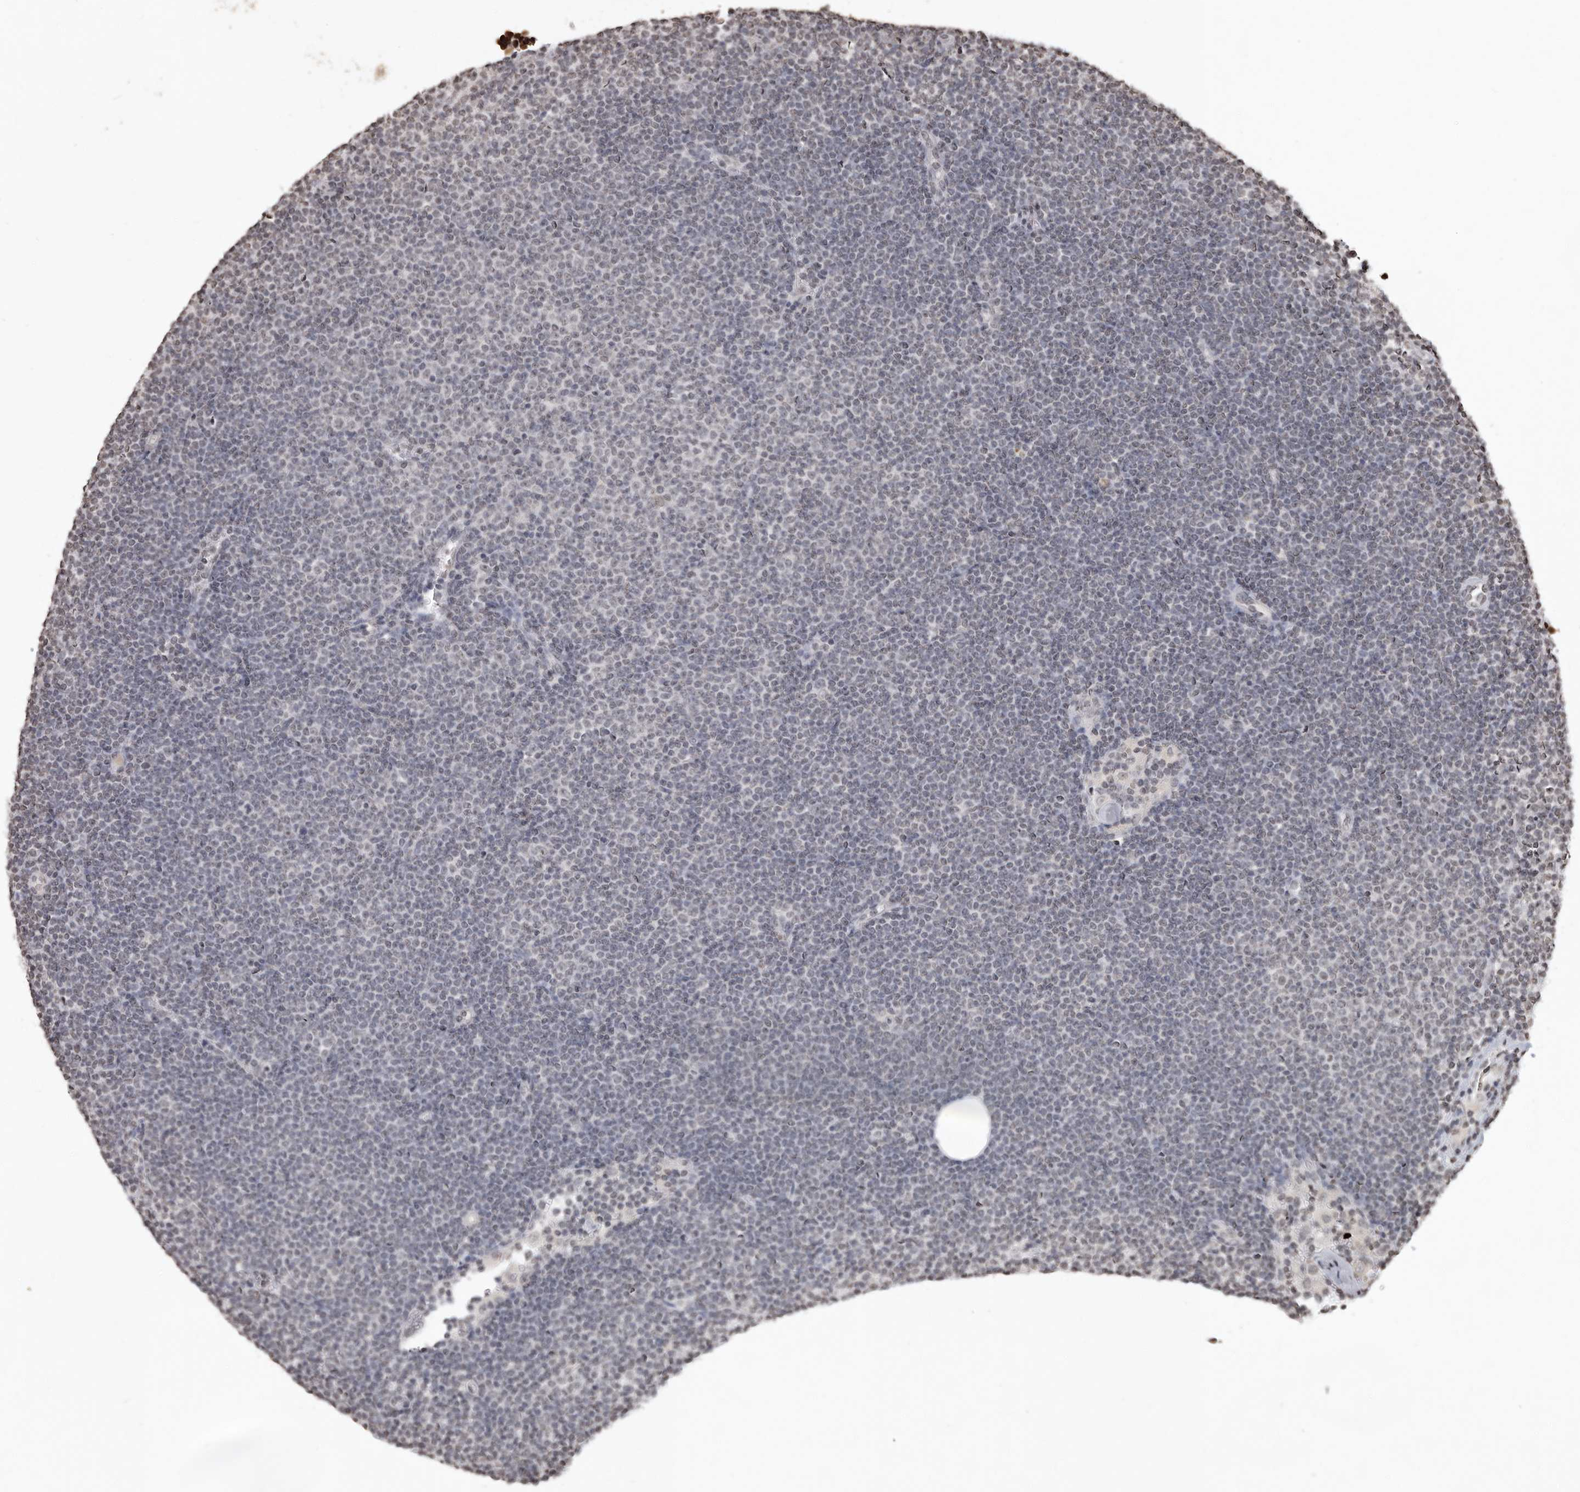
{"staining": {"intensity": "negative", "quantity": "none", "location": "none"}, "tissue": "lymphoma", "cell_type": "Tumor cells", "image_type": "cancer", "snomed": [{"axis": "morphology", "description": "Malignant lymphoma, non-Hodgkin's type, Low grade"}, {"axis": "topography", "description": "Lymph node"}], "caption": "Immunohistochemistry (IHC) histopathology image of neoplastic tissue: human lymphoma stained with DAB reveals no significant protein positivity in tumor cells.", "gene": "WDR45", "patient": {"sex": "female", "age": 53}}